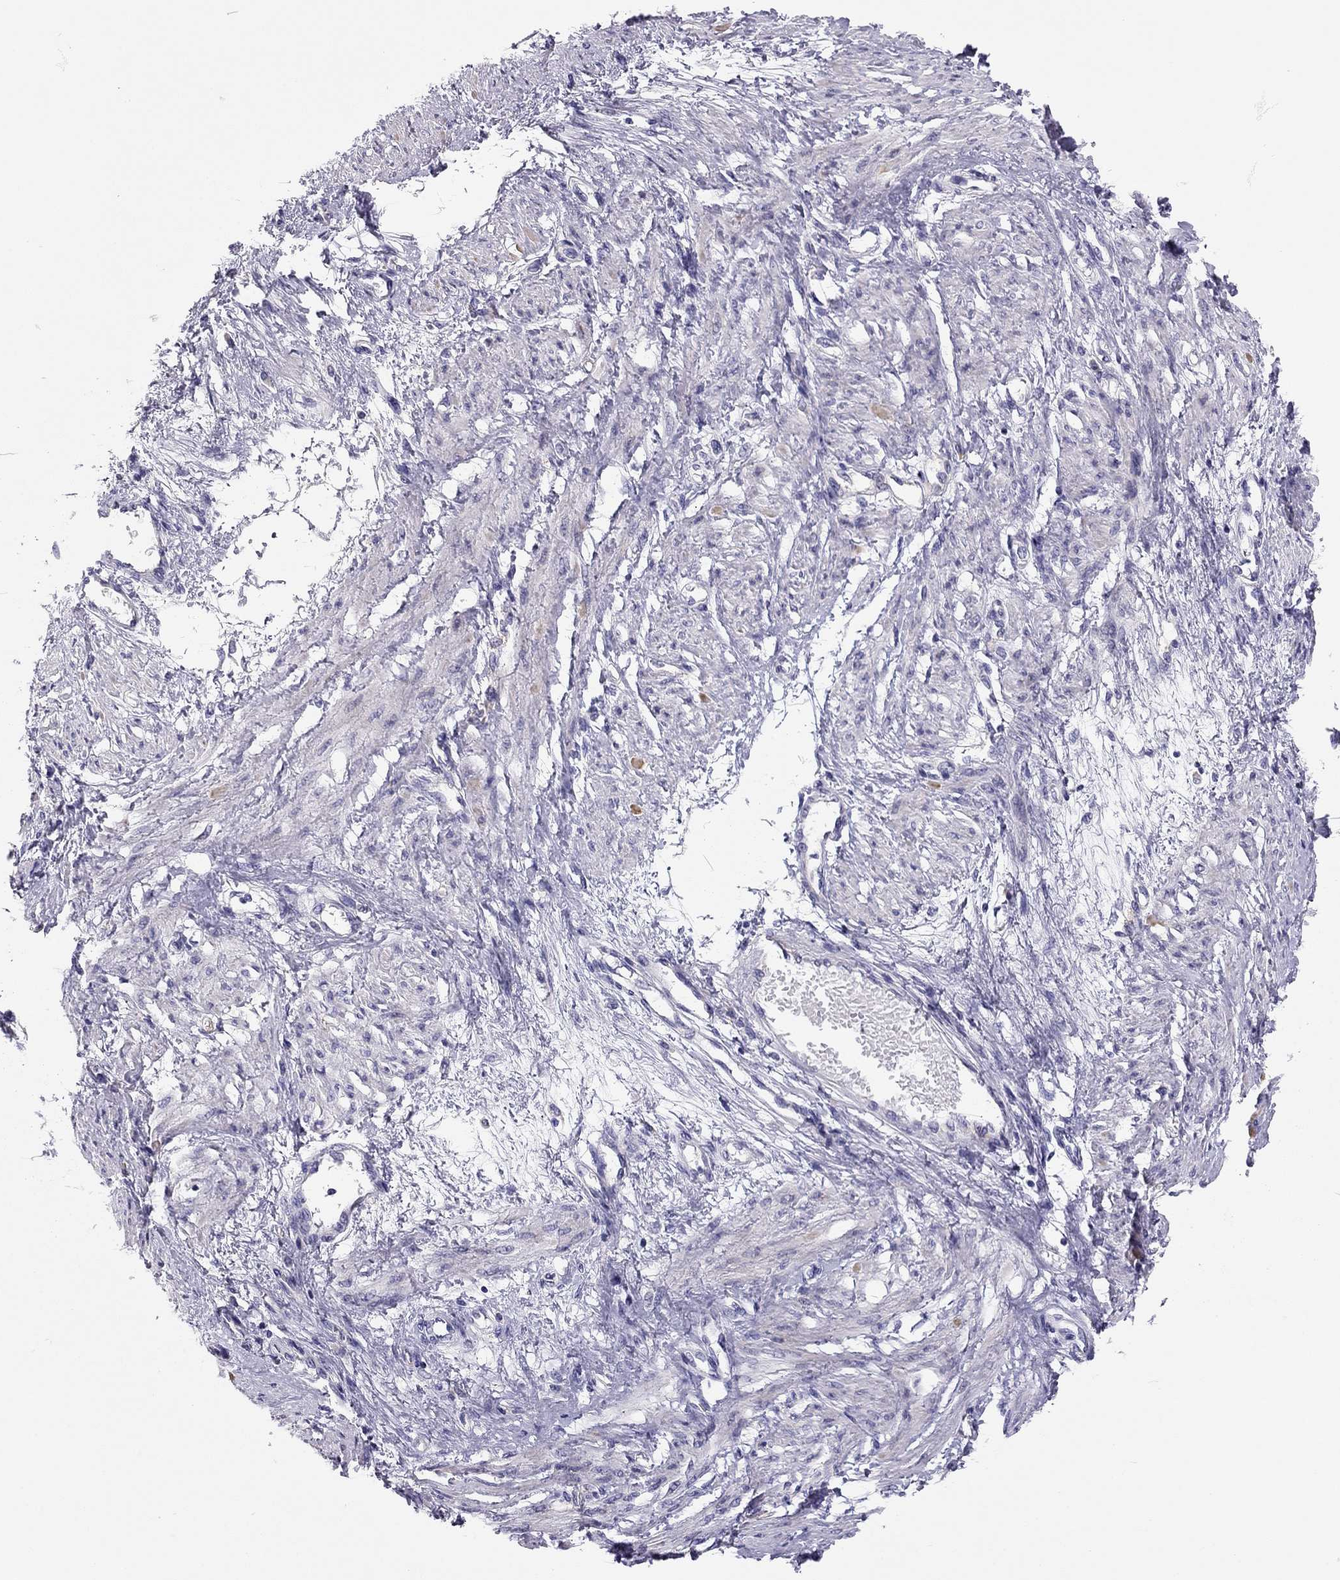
{"staining": {"intensity": "negative", "quantity": "none", "location": "none"}, "tissue": "smooth muscle", "cell_type": "Smooth muscle cells", "image_type": "normal", "snomed": [{"axis": "morphology", "description": "Normal tissue, NOS"}, {"axis": "topography", "description": "Smooth muscle"}, {"axis": "topography", "description": "Uterus"}], "caption": "Immunohistochemistry (IHC) of benign human smooth muscle reveals no staining in smooth muscle cells.", "gene": "SCARB1", "patient": {"sex": "female", "age": 39}}